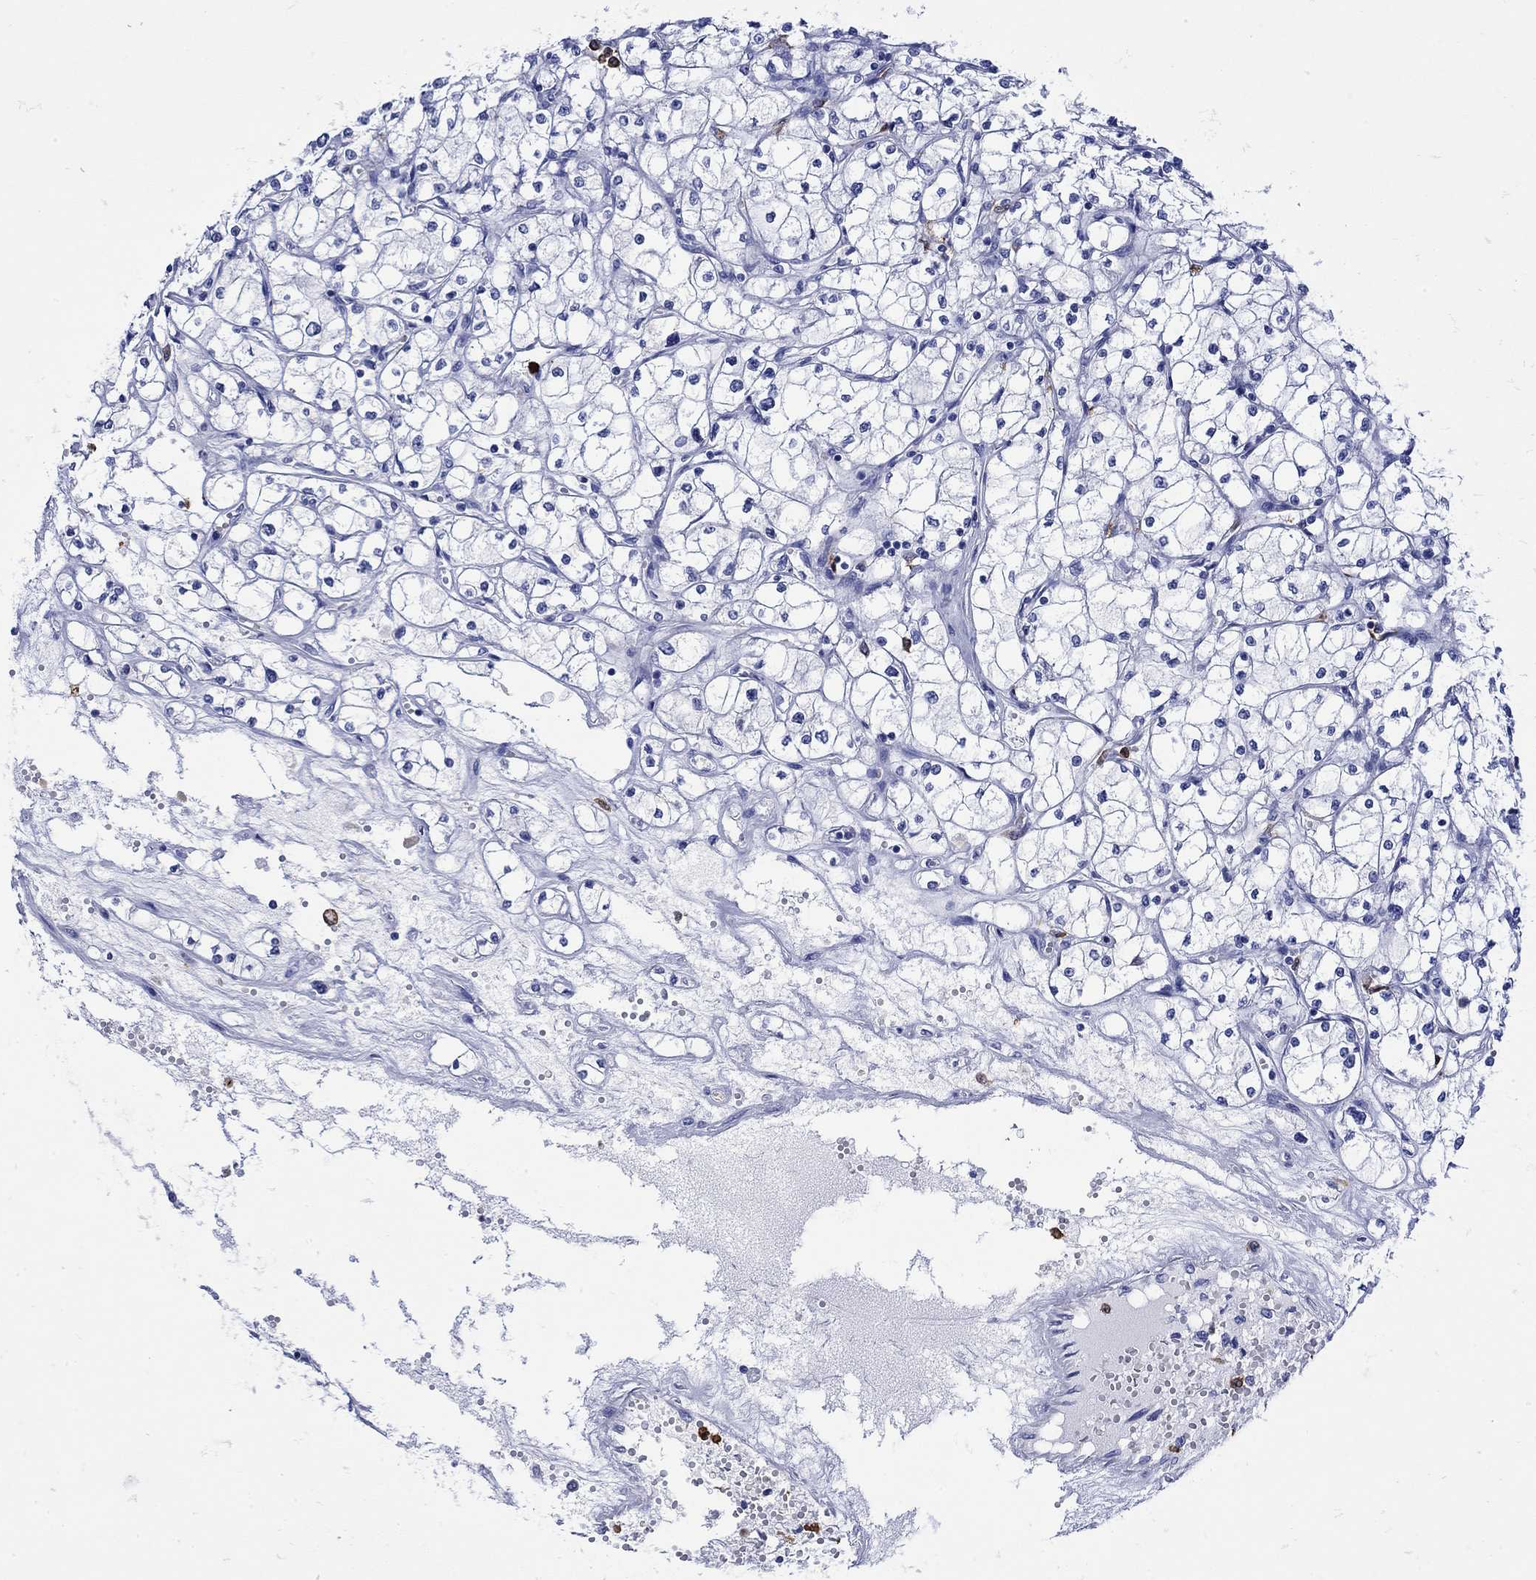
{"staining": {"intensity": "negative", "quantity": "none", "location": "none"}, "tissue": "renal cancer", "cell_type": "Tumor cells", "image_type": "cancer", "snomed": [{"axis": "morphology", "description": "Adenocarcinoma, NOS"}, {"axis": "topography", "description": "Kidney"}], "caption": "IHC micrograph of neoplastic tissue: human renal cancer stained with DAB (3,3'-diaminobenzidine) displays no significant protein positivity in tumor cells.", "gene": "LINGO3", "patient": {"sex": "male", "age": 67}}